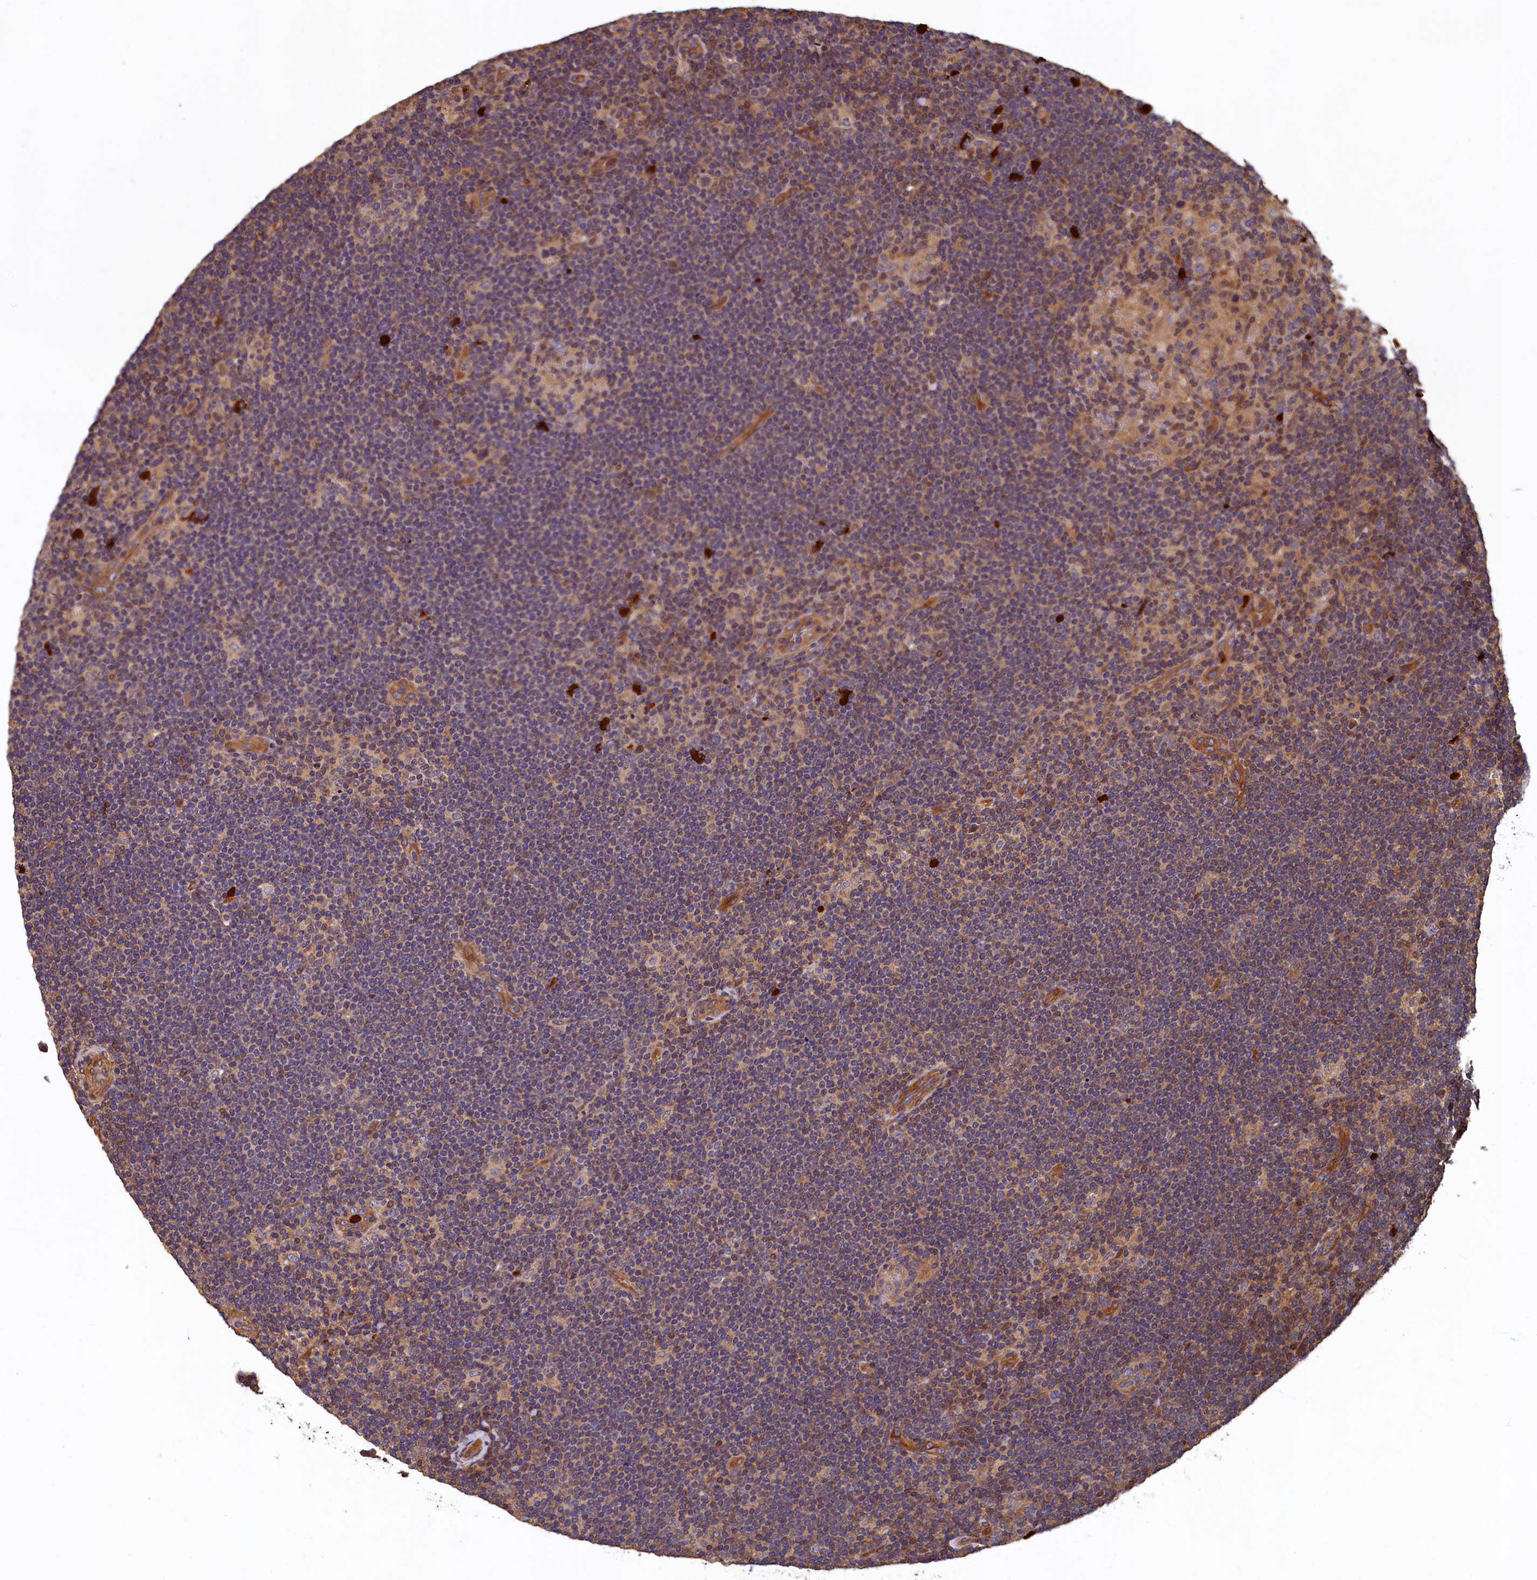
{"staining": {"intensity": "weak", "quantity": ">75%", "location": "cytoplasmic/membranous"}, "tissue": "lymphoma", "cell_type": "Tumor cells", "image_type": "cancer", "snomed": [{"axis": "morphology", "description": "Hodgkin's disease, NOS"}, {"axis": "topography", "description": "Lymph node"}], "caption": "Immunohistochemical staining of human lymphoma shows low levels of weak cytoplasmic/membranous protein staining in about >75% of tumor cells.", "gene": "CCDC102B", "patient": {"sex": "female", "age": 57}}